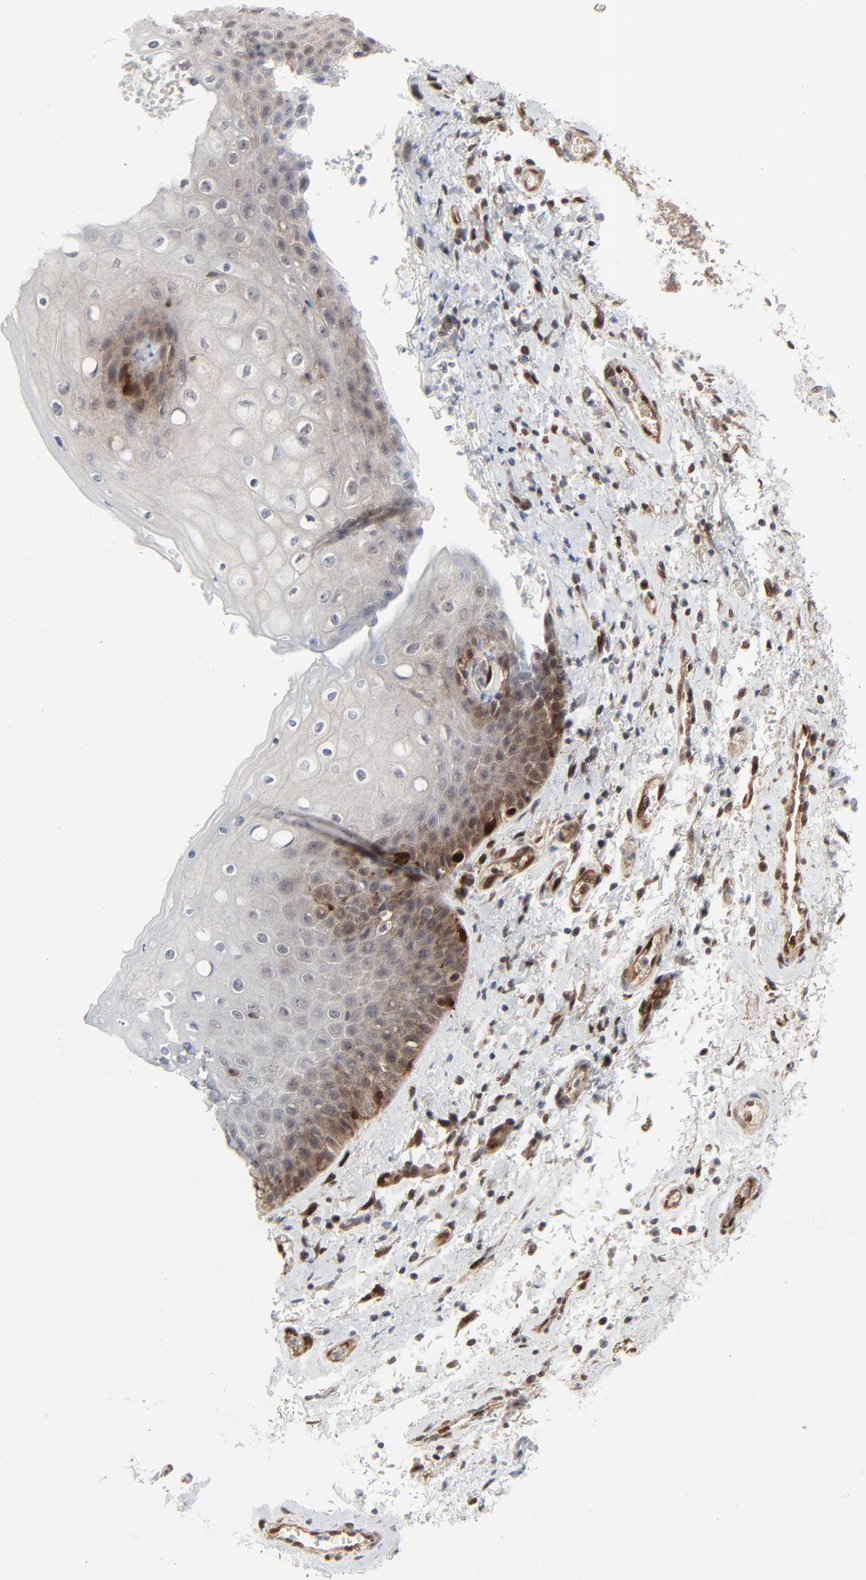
{"staining": {"intensity": "moderate", "quantity": "<25%", "location": "cytoplasmic/membranous,nuclear"}, "tissue": "skin", "cell_type": "Epidermal cells", "image_type": "normal", "snomed": [{"axis": "morphology", "description": "Normal tissue, NOS"}, {"axis": "topography", "description": "Anal"}], "caption": "A high-resolution micrograph shows immunohistochemistry staining of unremarkable skin, which exhibits moderate cytoplasmic/membranous,nuclear staining in about <25% of epidermal cells. Using DAB (3,3'-diaminobenzidine) (brown) and hematoxylin (blue) stains, captured at high magnification using brightfield microscopy.", "gene": "AKT1", "patient": {"sex": "female", "age": 46}}